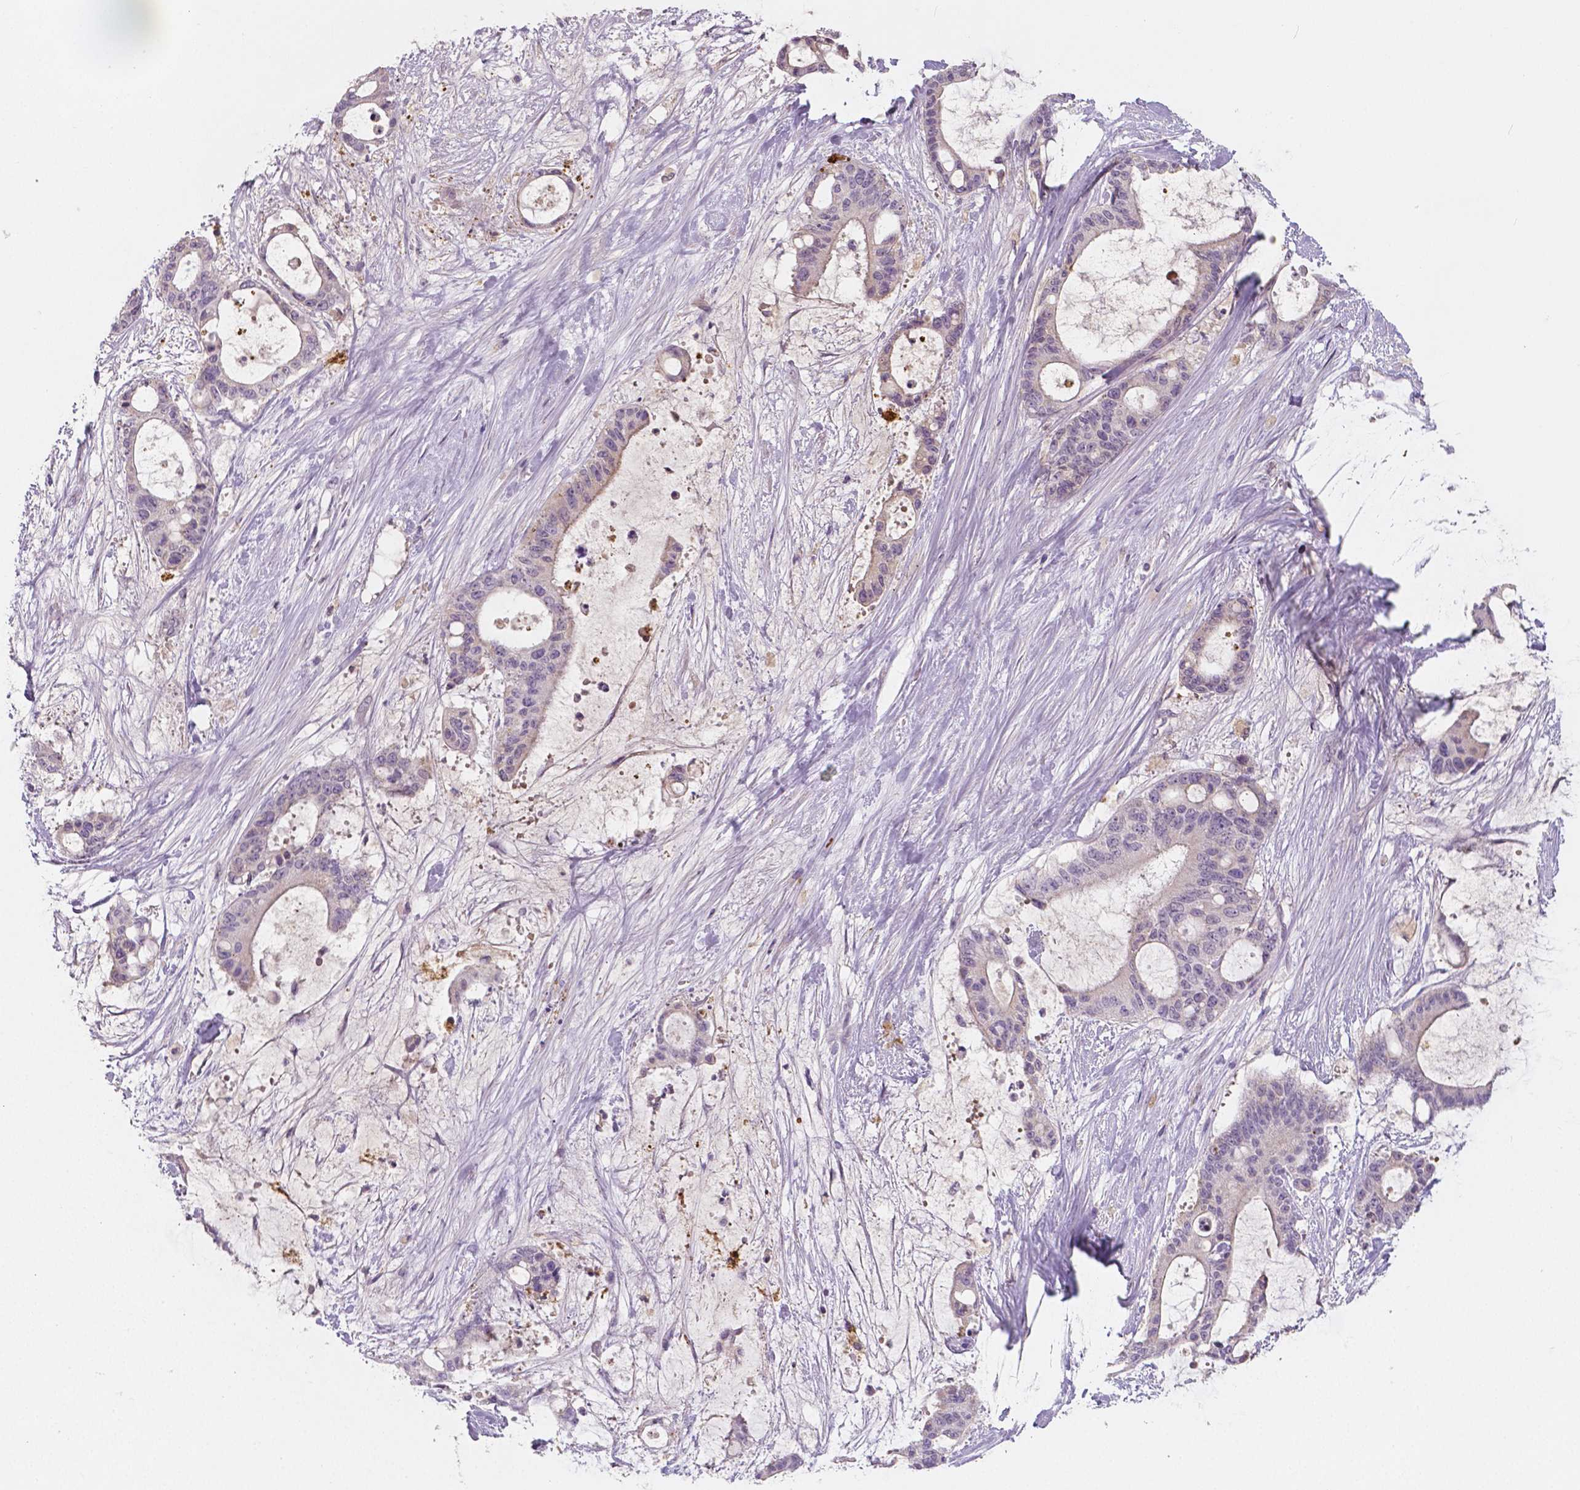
{"staining": {"intensity": "negative", "quantity": "none", "location": "none"}, "tissue": "liver cancer", "cell_type": "Tumor cells", "image_type": "cancer", "snomed": [{"axis": "morphology", "description": "Normal tissue, NOS"}, {"axis": "morphology", "description": "Cholangiocarcinoma"}, {"axis": "topography", "description": "Liver"}, {"axis": "topography", "description": "Peripheral nerve tissue"}], "caption": "An image of human liver cancer is negative for staining in tumor cells. (DAB (3,3'-diaminobenzidine) IHC with hematoxylin counter stain).", "gene": "APOA4", "patient": {"sex": "female", "age": 73}}